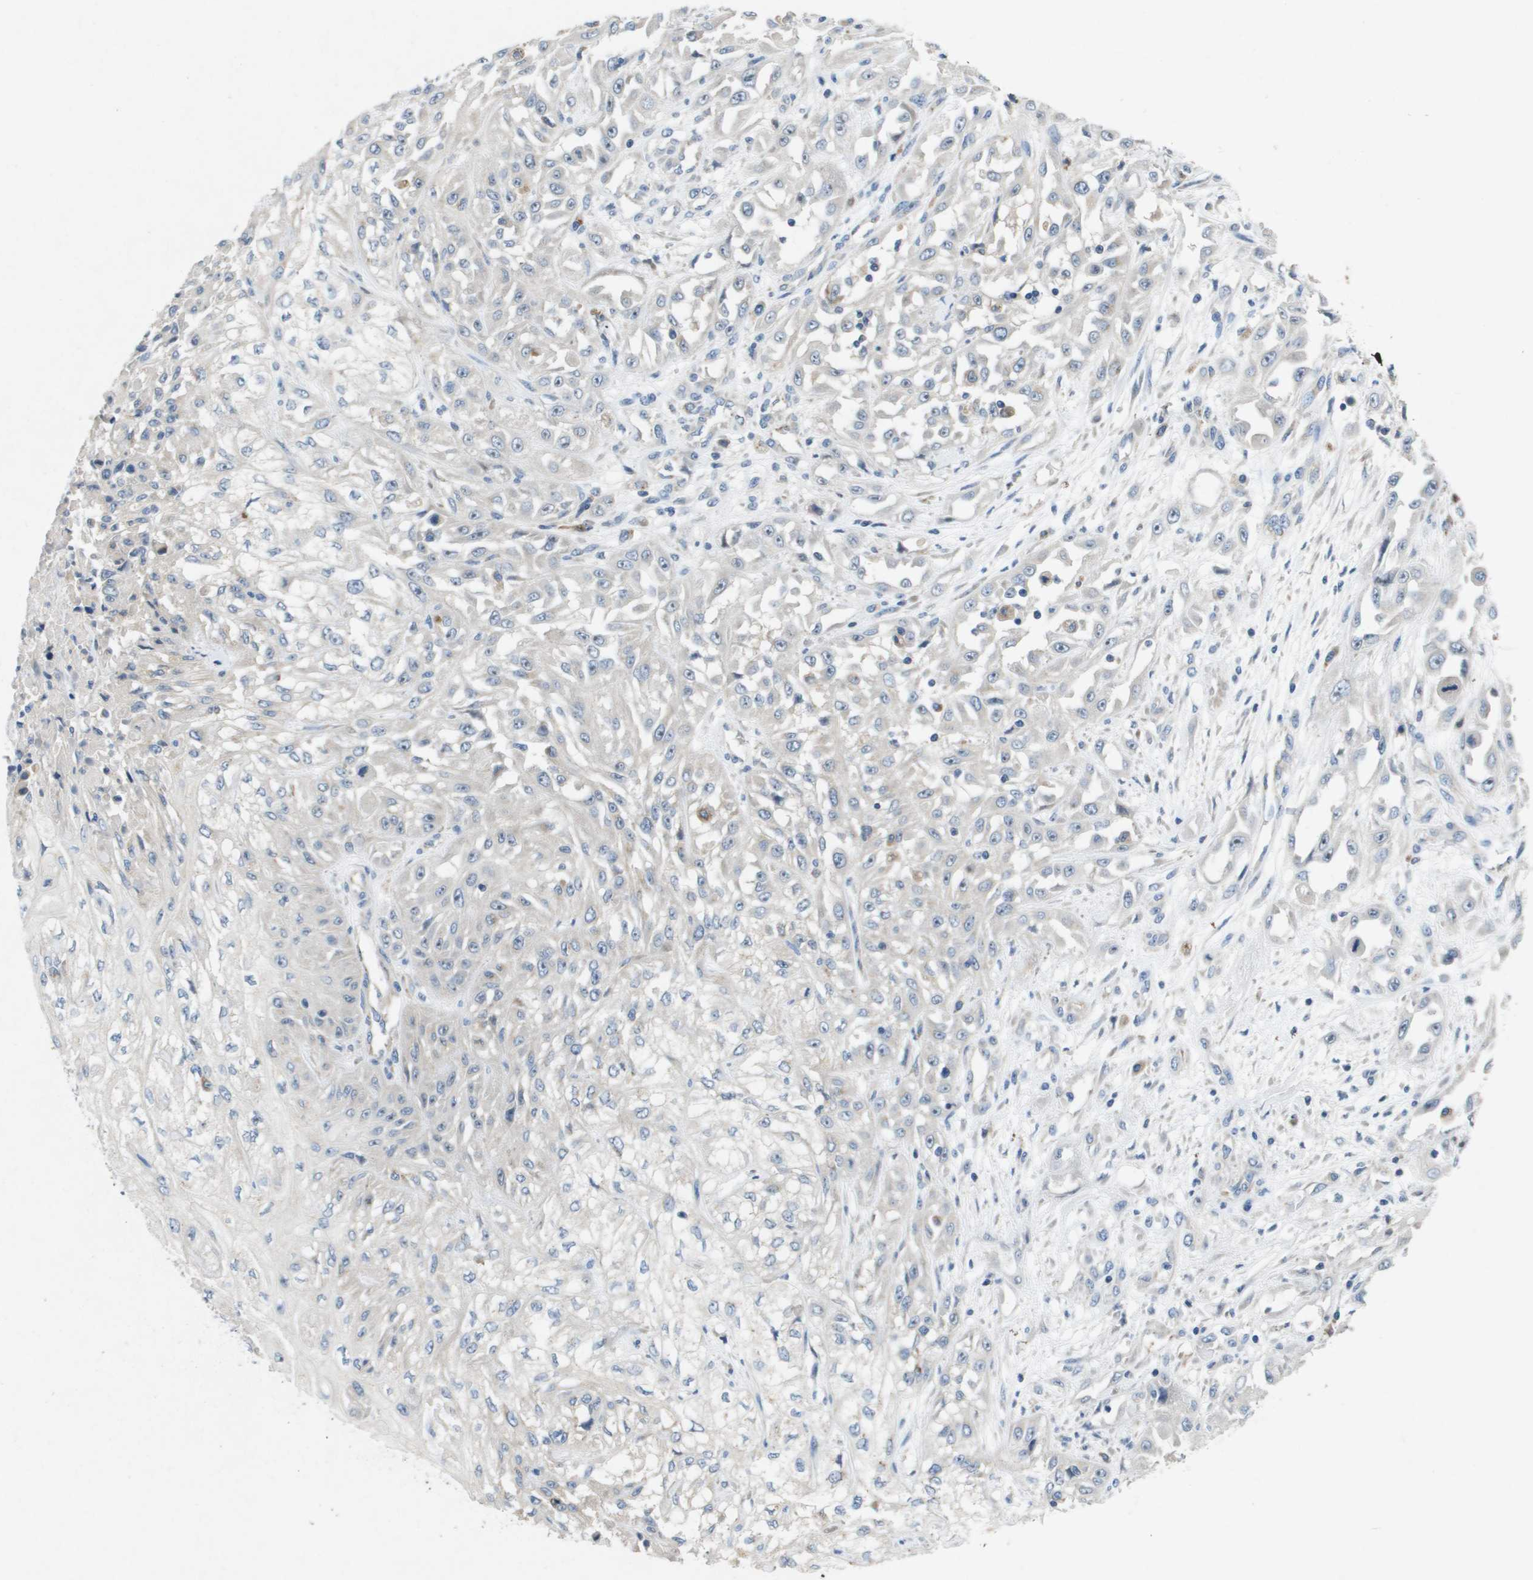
{"staining": {"intensity": "negative", "quantity": "none", "location": "none"}, "tissue": "skin cancer", "cell_type": "Tumor cells", "image_type": "cancer", "snomed": [{"axis": "morphology", "description": "Squamous cell carcinoma, NOS"}, {"axis": "morphology", "description": "Squamous cell carcinoma, metastatic, NOS"}, {"axis": "topography", "description": "Skin"}, {"axis": "topography", "description": "Lymph node"}], "caption": "This is an immunohistochemistry (IHC) histopathology image of skin metastatic squamous cell carcinoma. There is no positivity in tumor cells.", "gene": "B3GNT5", "patient": {"sex": "male", "age": 75}}